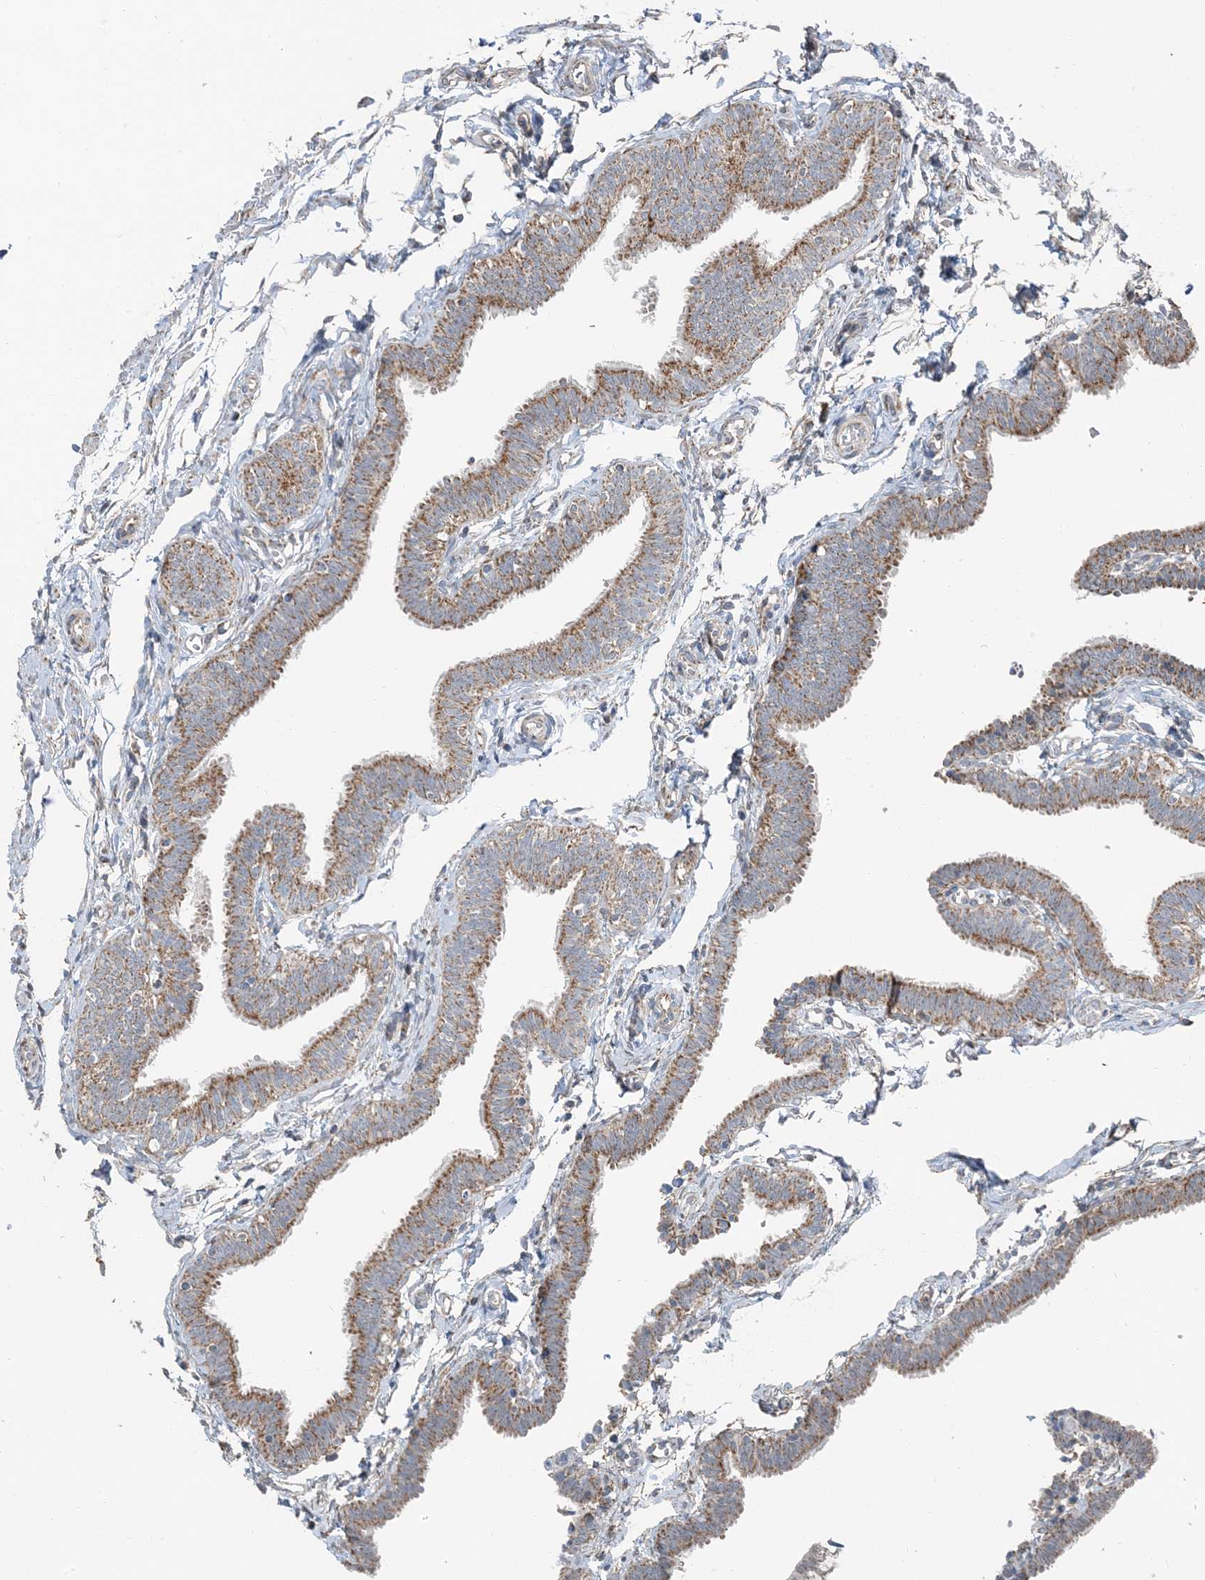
{"staining": {"intensity": "moderate", "quantity": ">75%", "location": "cytoplasmic/membranous"}, "tissue": "fallopian tube", "cell_type": "Glandular cells", "image_type": "normal", "snomed": [{"axis": "morphology", "description": "Normal tissue, NOS"}, {"axis": "topography", "description": "Fallopian tube"}, {"axis": "topography", "description": "Ovary"}], "caption": "Glandular cells reveal medium levels of moderate cytoplasmic/membranous staining in approximately >75% of cells in benign human fallopian tube.", "gene": "PILRB", "patient": {"sex": "female", "age": 23}}